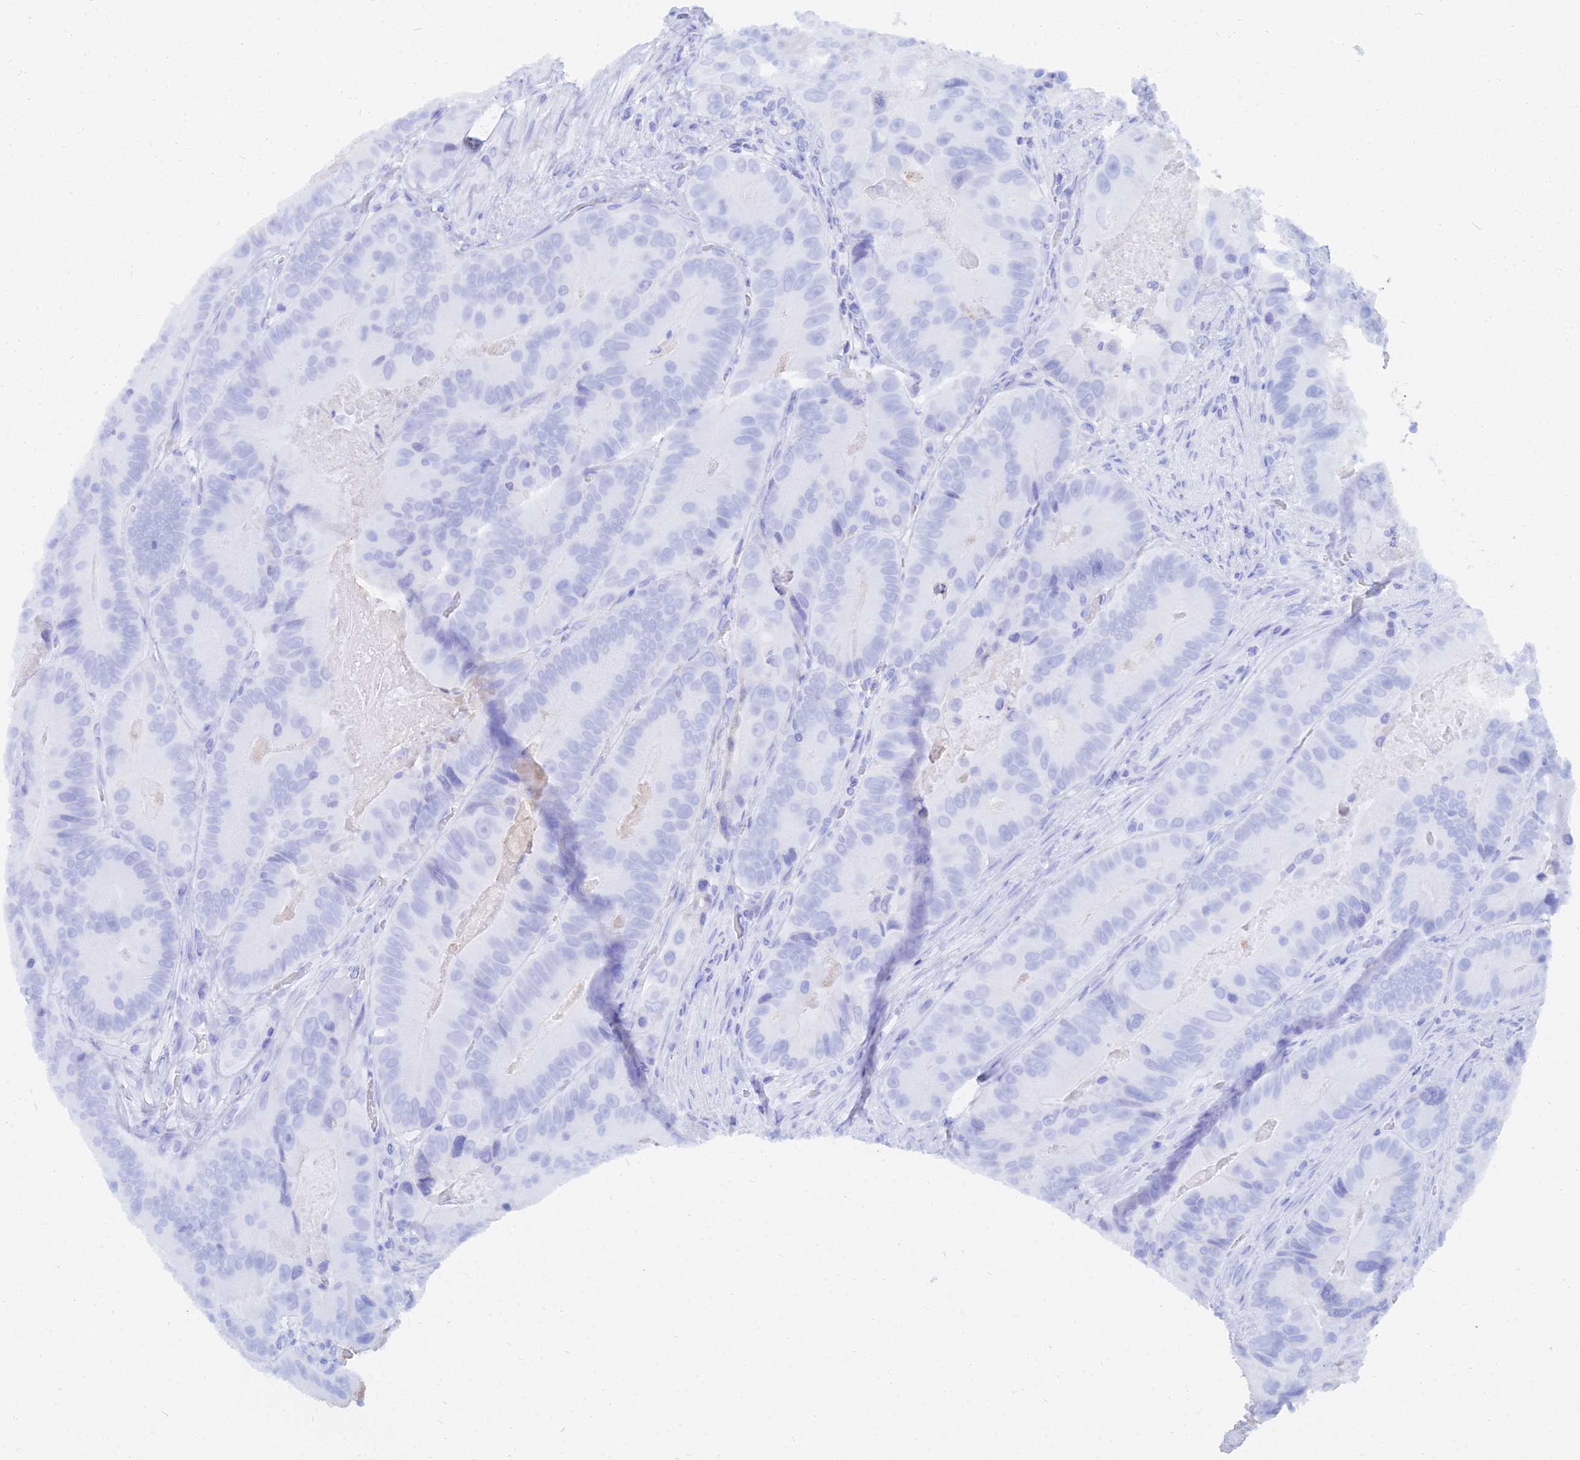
{"staining": {"intensity": "negative", "quantity": "none", "location": "none"}, "tissue": "colorectal cancer", "cell_type": "Tumor cells", "image_type": "cancer", "snomed": [{"axis": "morphology", "description": "Adenocarcinoma, NOS"}, {"axis": "topography", "description": "Colon"}], "caption": "This is a image of immunohistochemistry (IHC) staining of colorectal adenocarcinoma, which shows no expression in tumor cells.", "gene": "TRIM43B", "patient": {"sex": "female", "age": 86}}